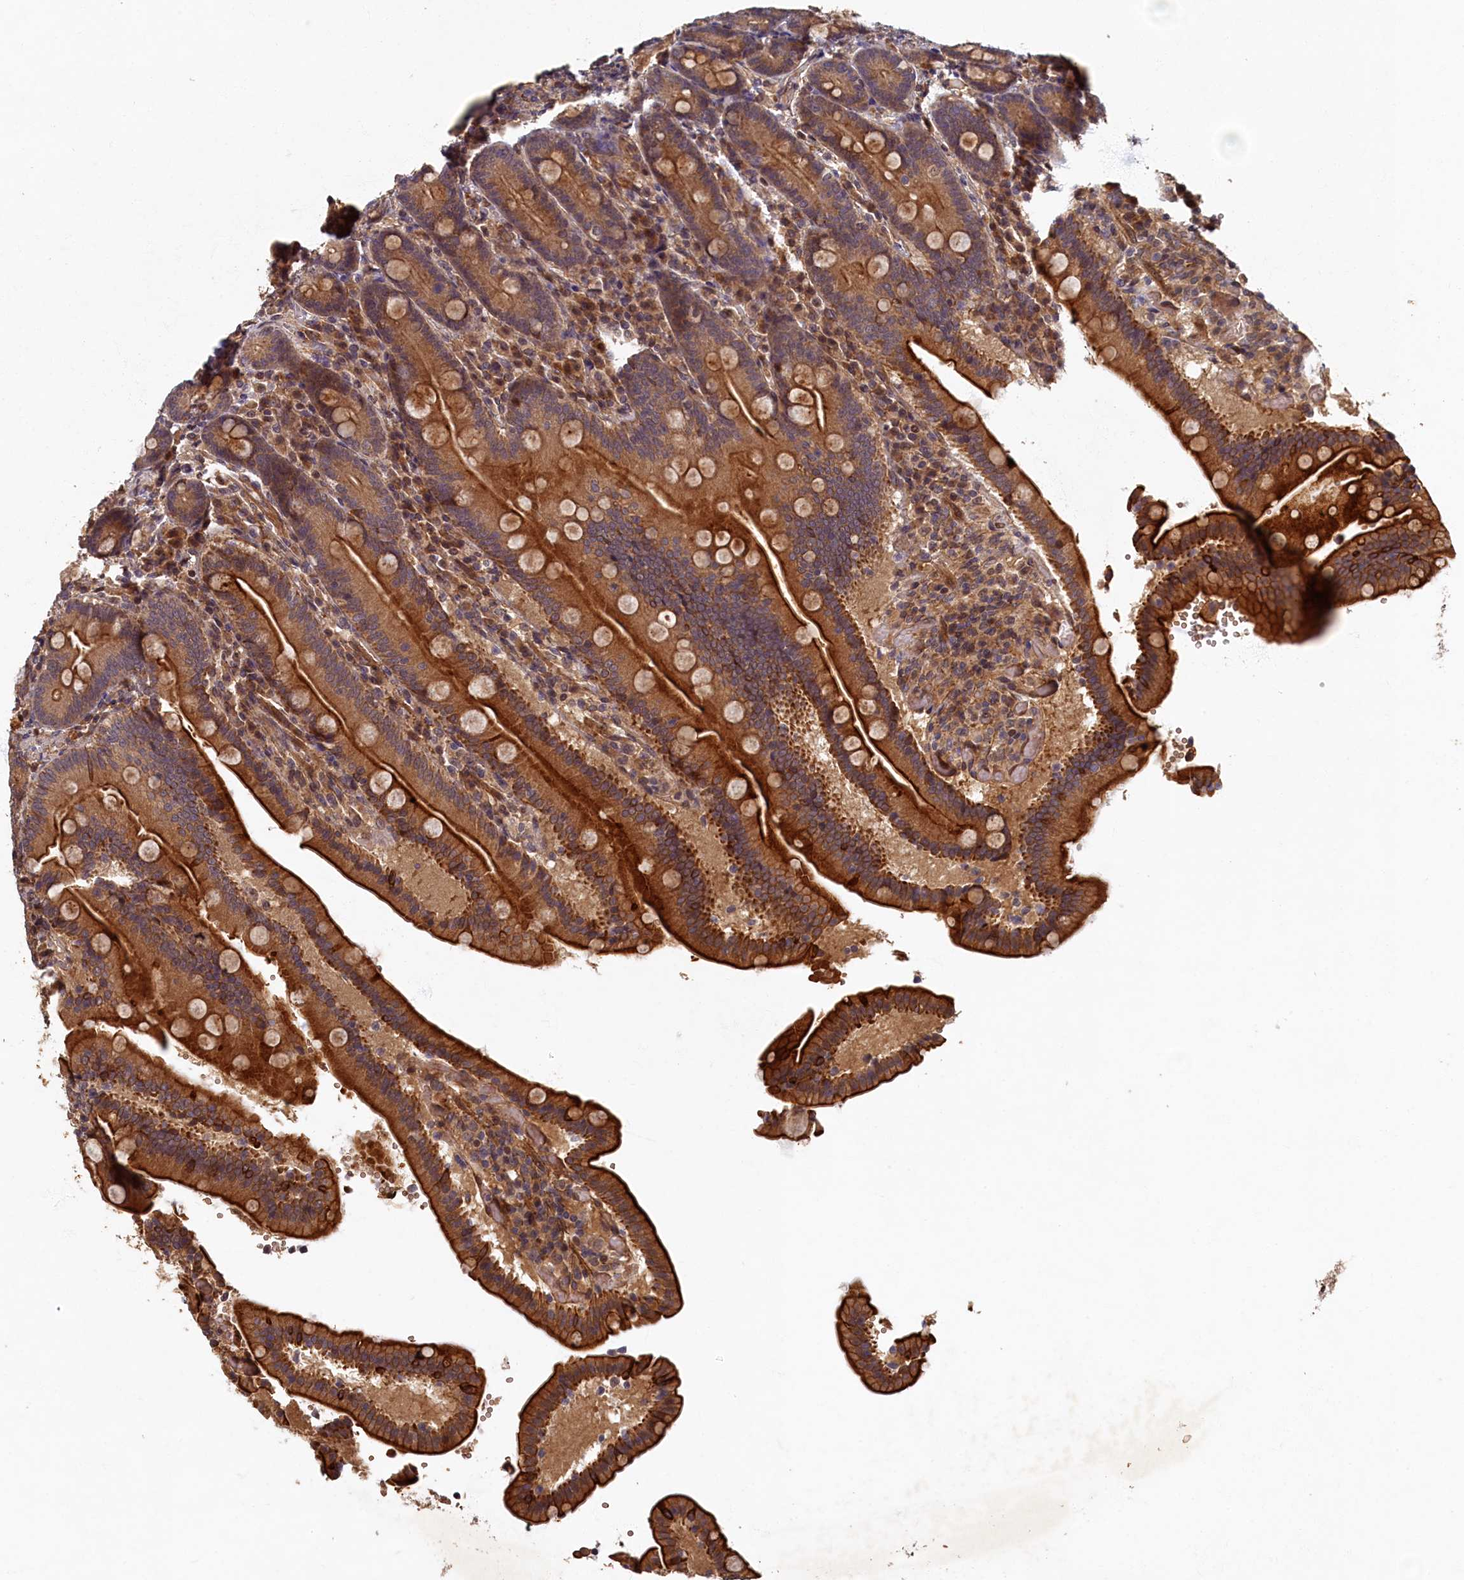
{"staining": {"intensity": "strong", "quantity": ">75%", "location": "cytoplasmic/membranous"}, "tissue": "duodenum", "cell_type": "Glandular cells", "image_type": "normal", "snomed": [{"axis": "morphology", "description": "Normal tissue, NOS"}, {"axis": "topography", "description": "Duodenum"}], "caption": "High-power microscopy captured an IHC photomicrograph of unremarkable duodenum, revealing strong cytoplasmic/membranous staining in approximately >75% of glandular cells.", "gene": "LCMT2", "patient": {"sex": "female", "age": 62}}